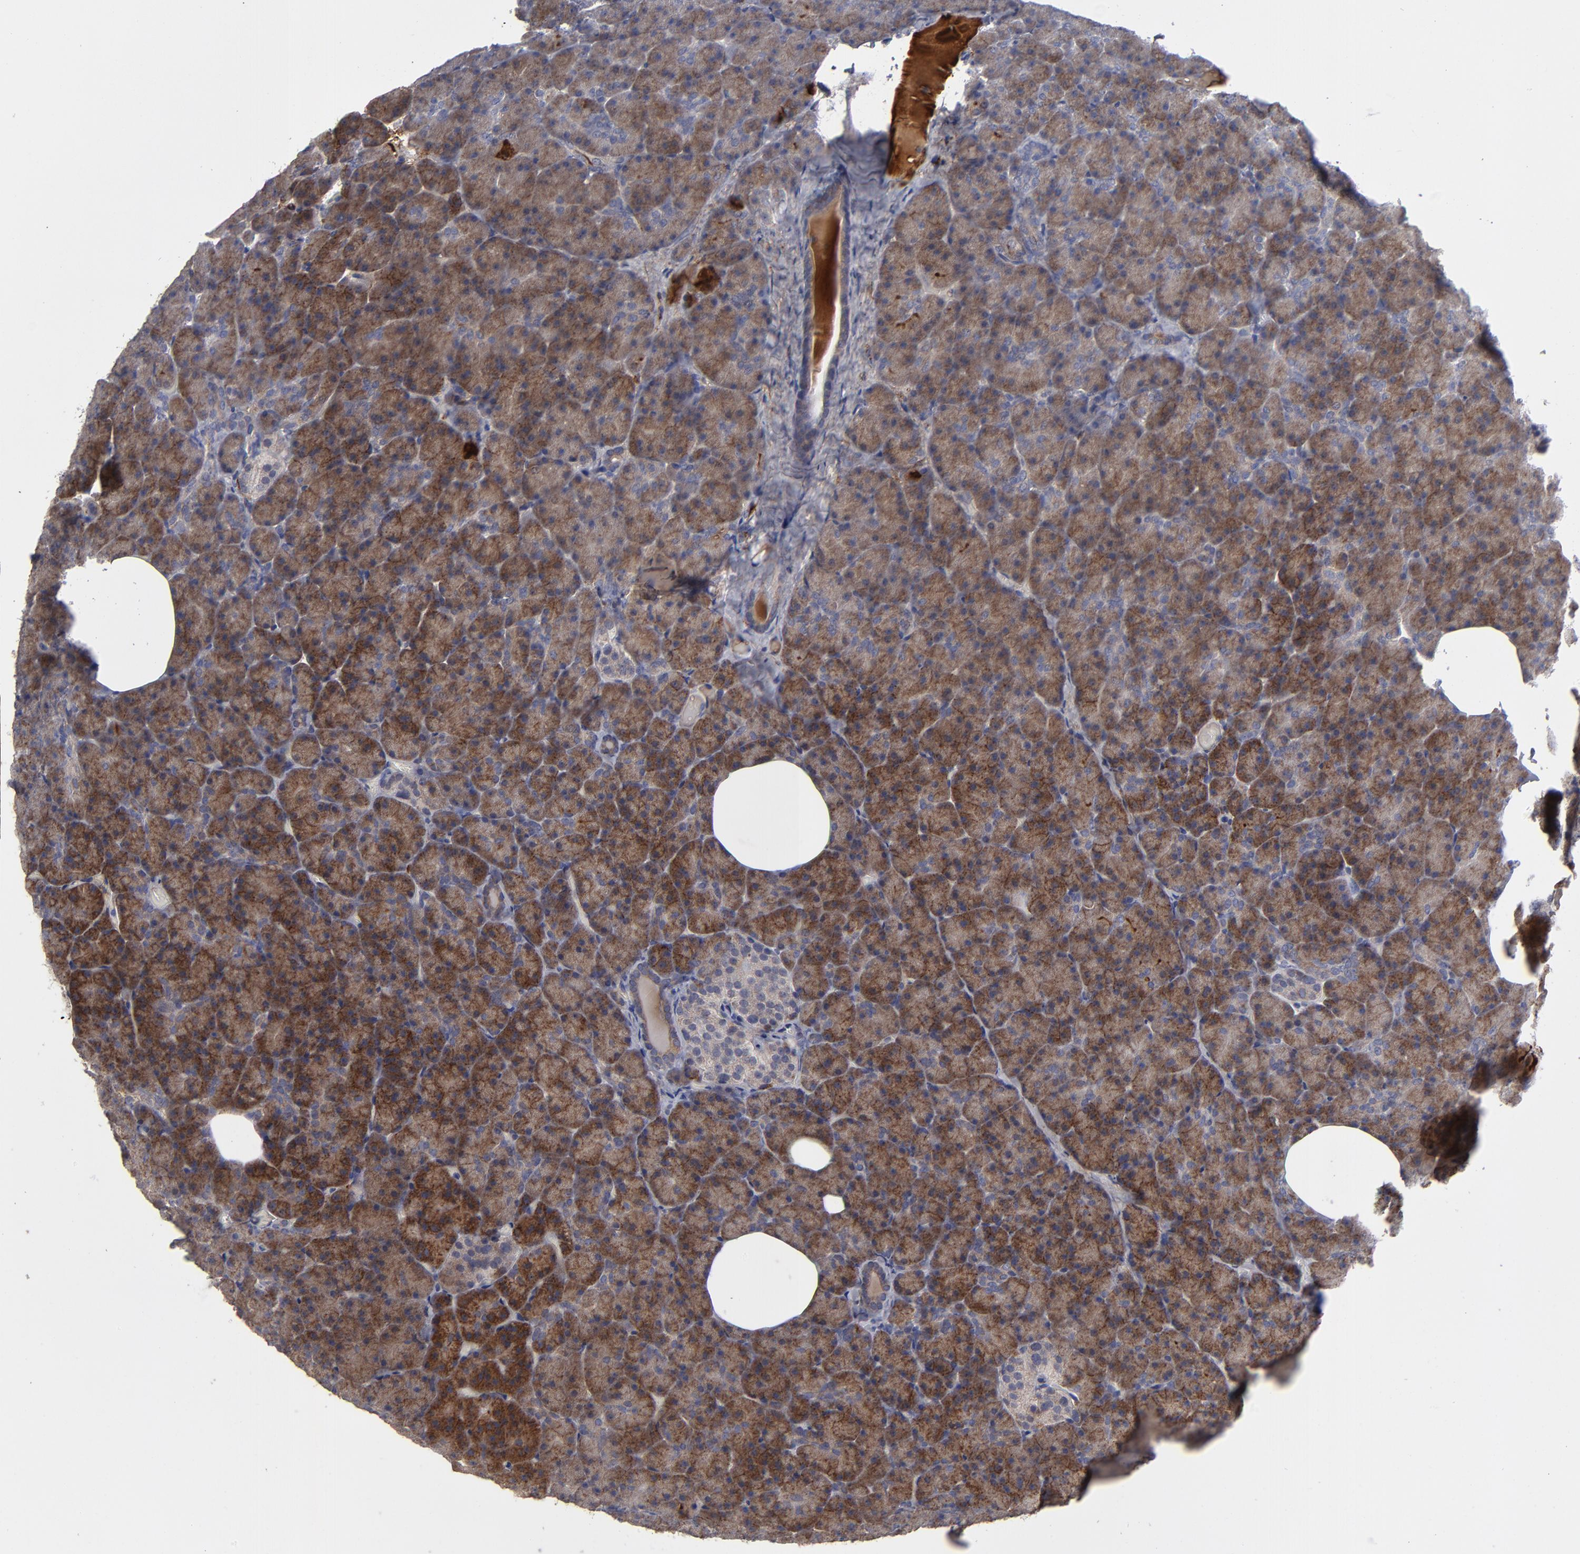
{"staining": {"intensity": "strong", "quantity": ">75%", "location": "cytoplasmic/membranous"}, "tissue": "pancreas", "cell_type": "Exocrine glandular cells", "image_type": "normal", "snomed": [{"axis": "morphology", "description": "Normal tissue, NOS"}, {"axis": "topography", "description": "Pancreas"}], "caption": "The histopathology image exhibits staining of normal pancreas, revealing strong cytoplasmic/membranous protein positivity (brown color) within exocrine glandular cells.", "gene": "EXD2", "patient": {"sex": "female", "age": 35}}